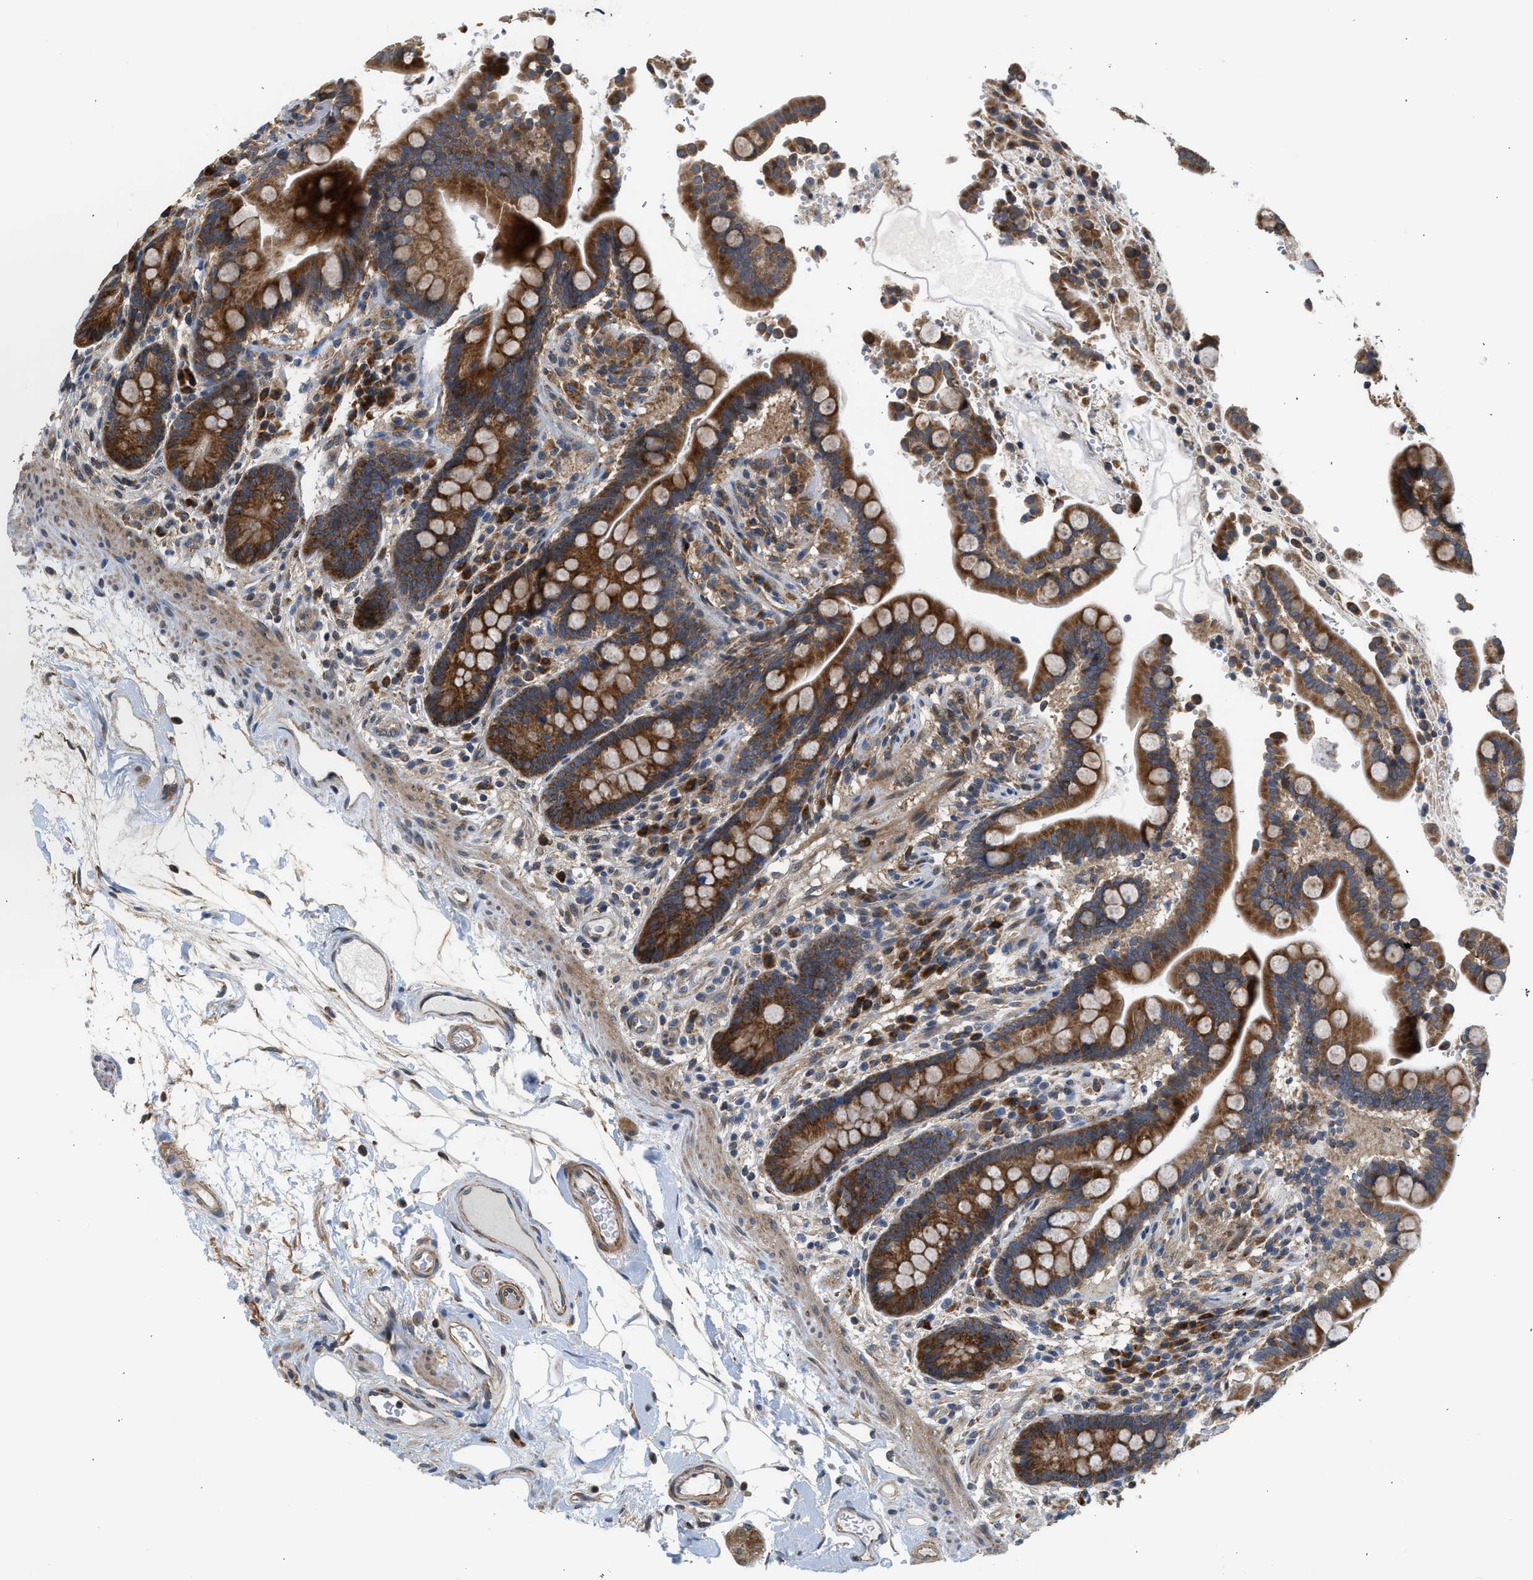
{"staining": {"intensity": "moderate", "quantity": ">75%", "location": "cytoplasmic/membranous"}, "tissue": "colon", "cell_type": "Endothelial cells", "image_type": "normal", "snomed": [{"axis": "morphology", "description": "Normal tissue, NOS"}, {"axis": "topography", "description": "Colon"}], "caption": "The immunohistochemical stain labels moderate cytoplasmic/membranous expression in endothelial cells of normal colon. (Brightfield microscopy of DAB IHC at high magnification).", "gene": "POLG2", "patient": {"sex": "male", "age": 73}}